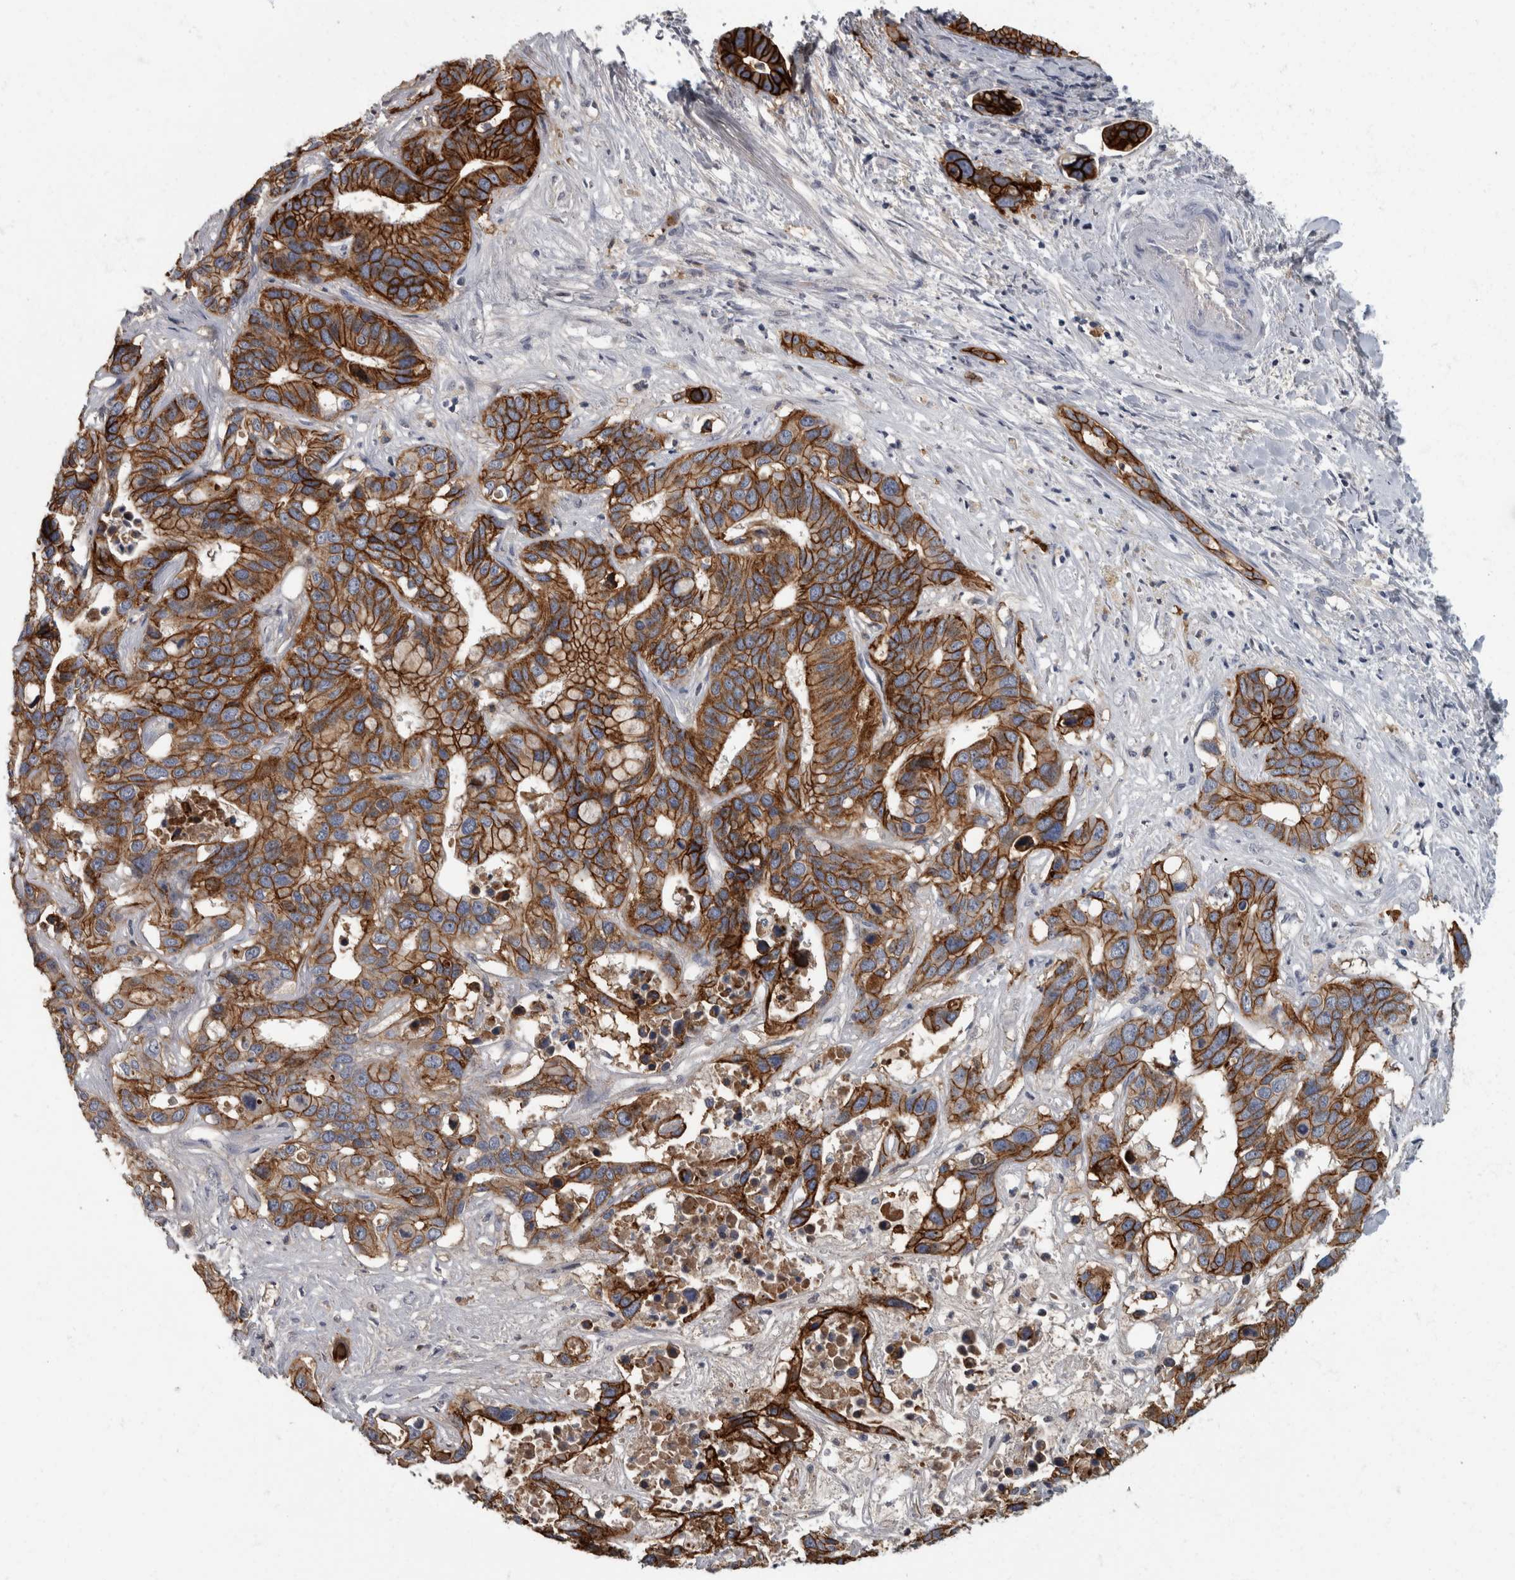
{"staining": {"intensity": "strong", "quantity": ">75%", "location": "cytoplasmic/membranous"}, "tissue": "liver cancer", "cell_type": "Tumor cells", "image_type": "cancer", "snomed": [{"axis": "morphology", "description": "Cholangiocarcinoma"}, {"axis": "topography", "description": "Liver"}], "caption": "Tumor cells demonstrate strong cytoplasmic/membranous expression in approximately >75% of cells in liver cholangiocarcinoma. Using DAB (3,3'-diaminobenzidine) (brown) and hematoxylin (blue) stains, captured at high magnification using brightfield microscopy.", "gene": "DSG2", "patient": {"sex": "female", "age": 65}}